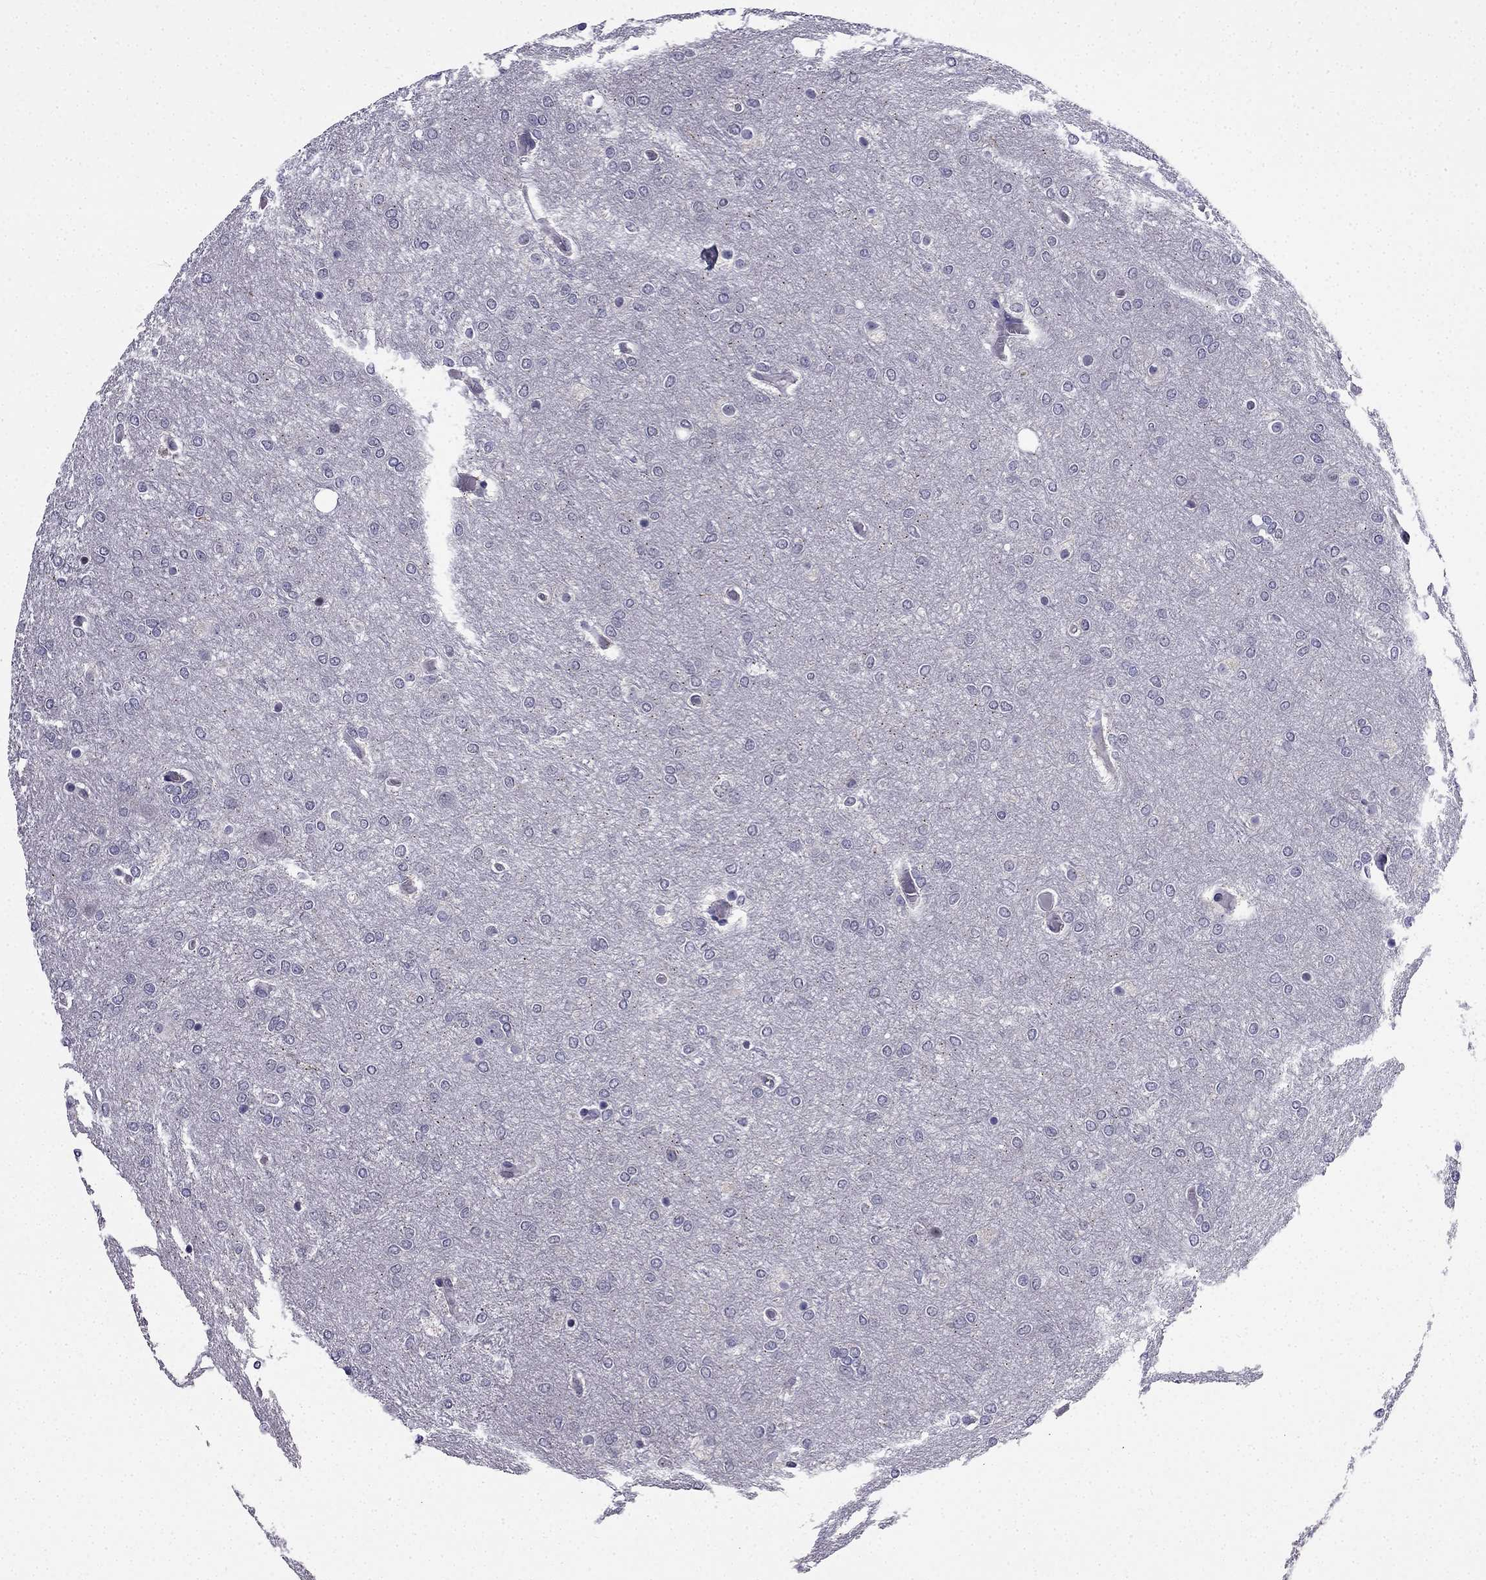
{"staining": {"intensity": "negative", "quantity": "none", "location": "none"}, "tissue": "glioma", "cell_type": "Tumor cells", "image_type": "cancer", "snomed": [{"axis": "morphology", "description": "Glioma, malignant, High grade"}, {"axis": "topography", "description": "Brain"}], "caption": "This is an immunohistochemistry image of human high-grade glioma (malignant). There is no expression in tumor cells.", "gene": "SLC6A2", "patient": {"sex": "female", "age": 61}}